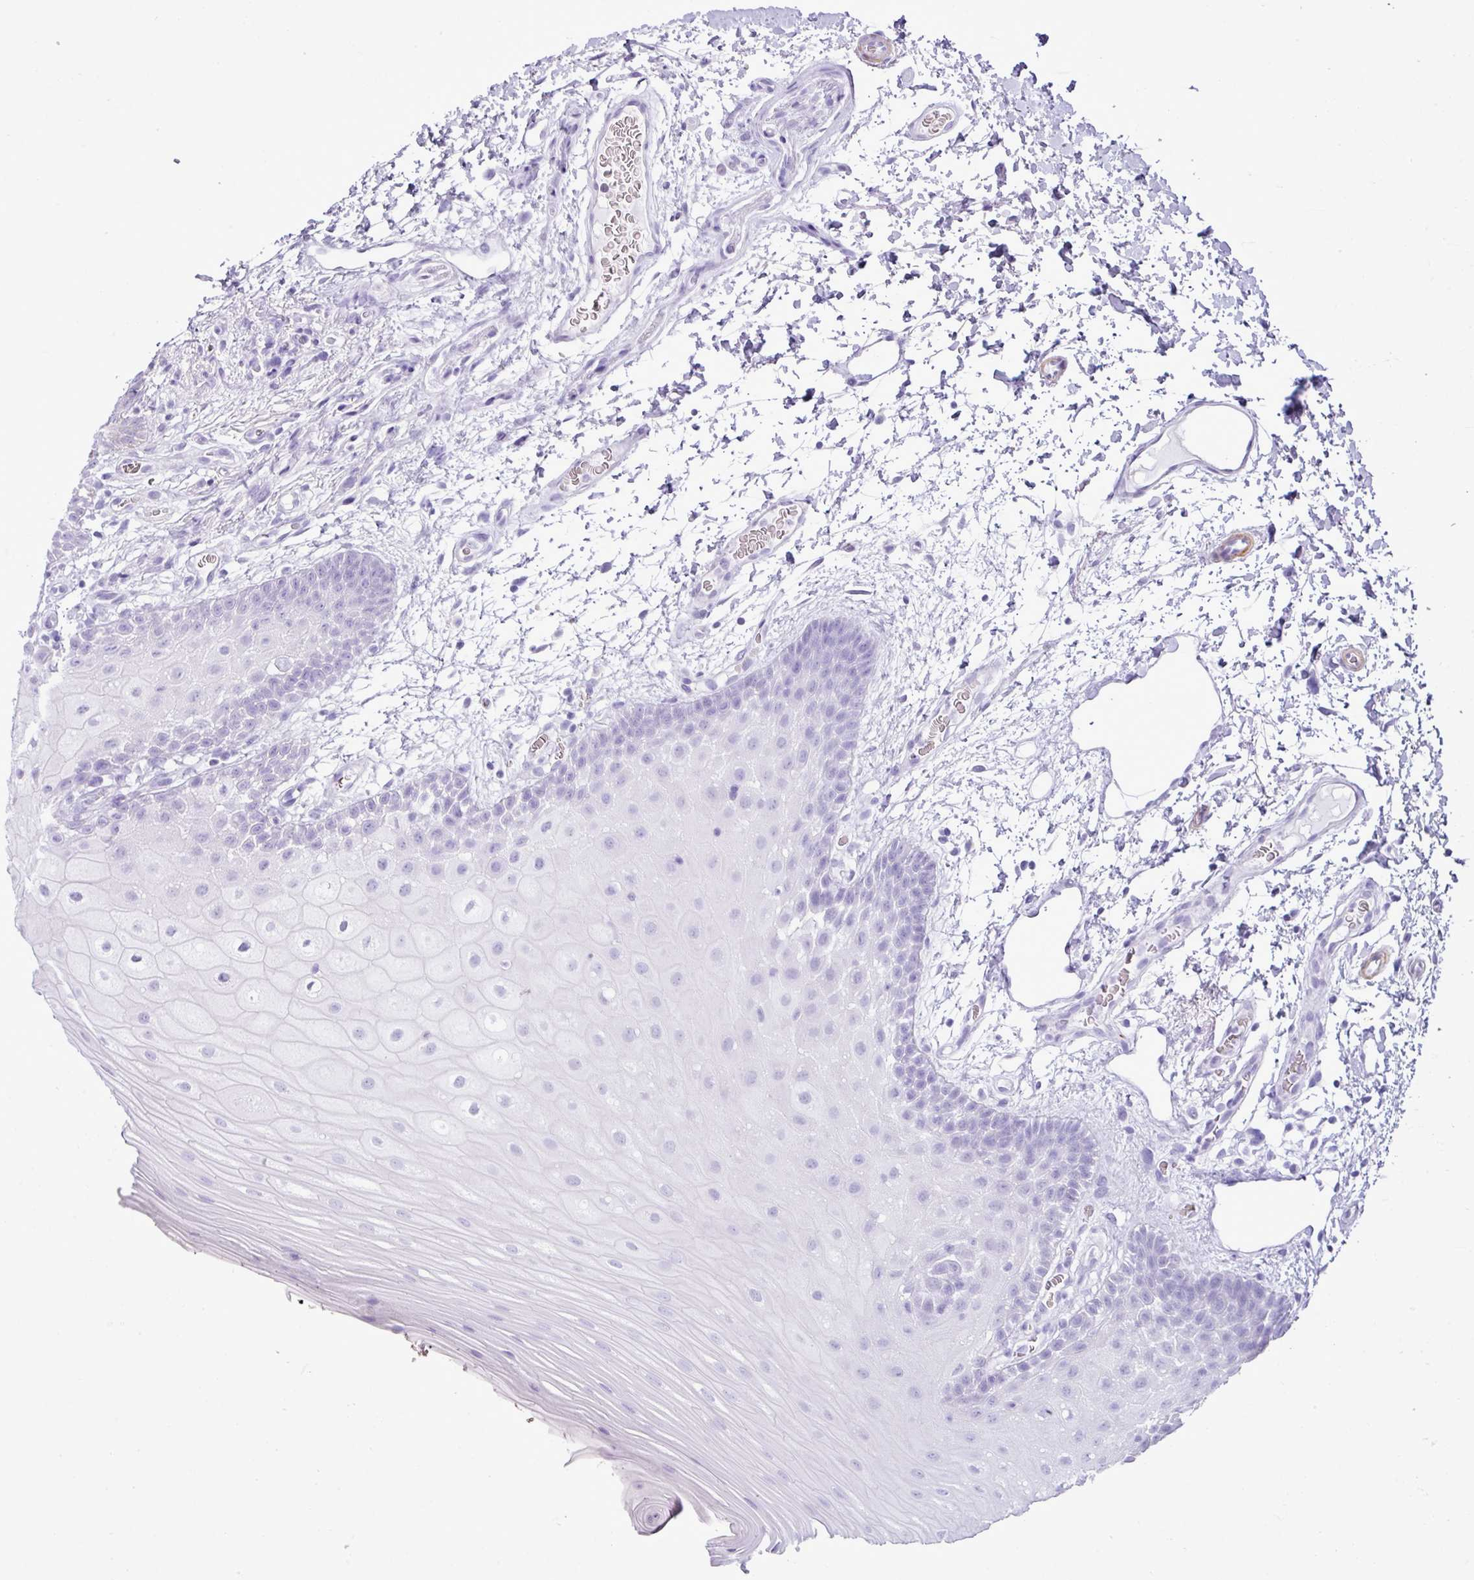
{"staining": {"intensity": "negative", "quantity": "none", "location": "none"}, "tissue": "oral mucosa", "cell_type": "Squamous epithelial cells", "image_type": "normal", "snomed": [{"axis": "morphology", "description": "Normal tissue, NOS"}, {"axis": "morphology", "description": "Squamous cell carcinoma, NOS"}, {"axis": "topography", "description": "Oral tissue"}, {"axis": "topography", "description": "Tounge, NOS"}, {"axis": "topography", "description": "Head-Neck"}], "caption": "DAB (3,3'-diaminobenzidine) immunohistochemical staining of normal oral mucosa demonstrates no significant staining in squamous epithelial cells.", "gene": "ZSCAN5A", "patient": {"sex": "male", "age": 76}}